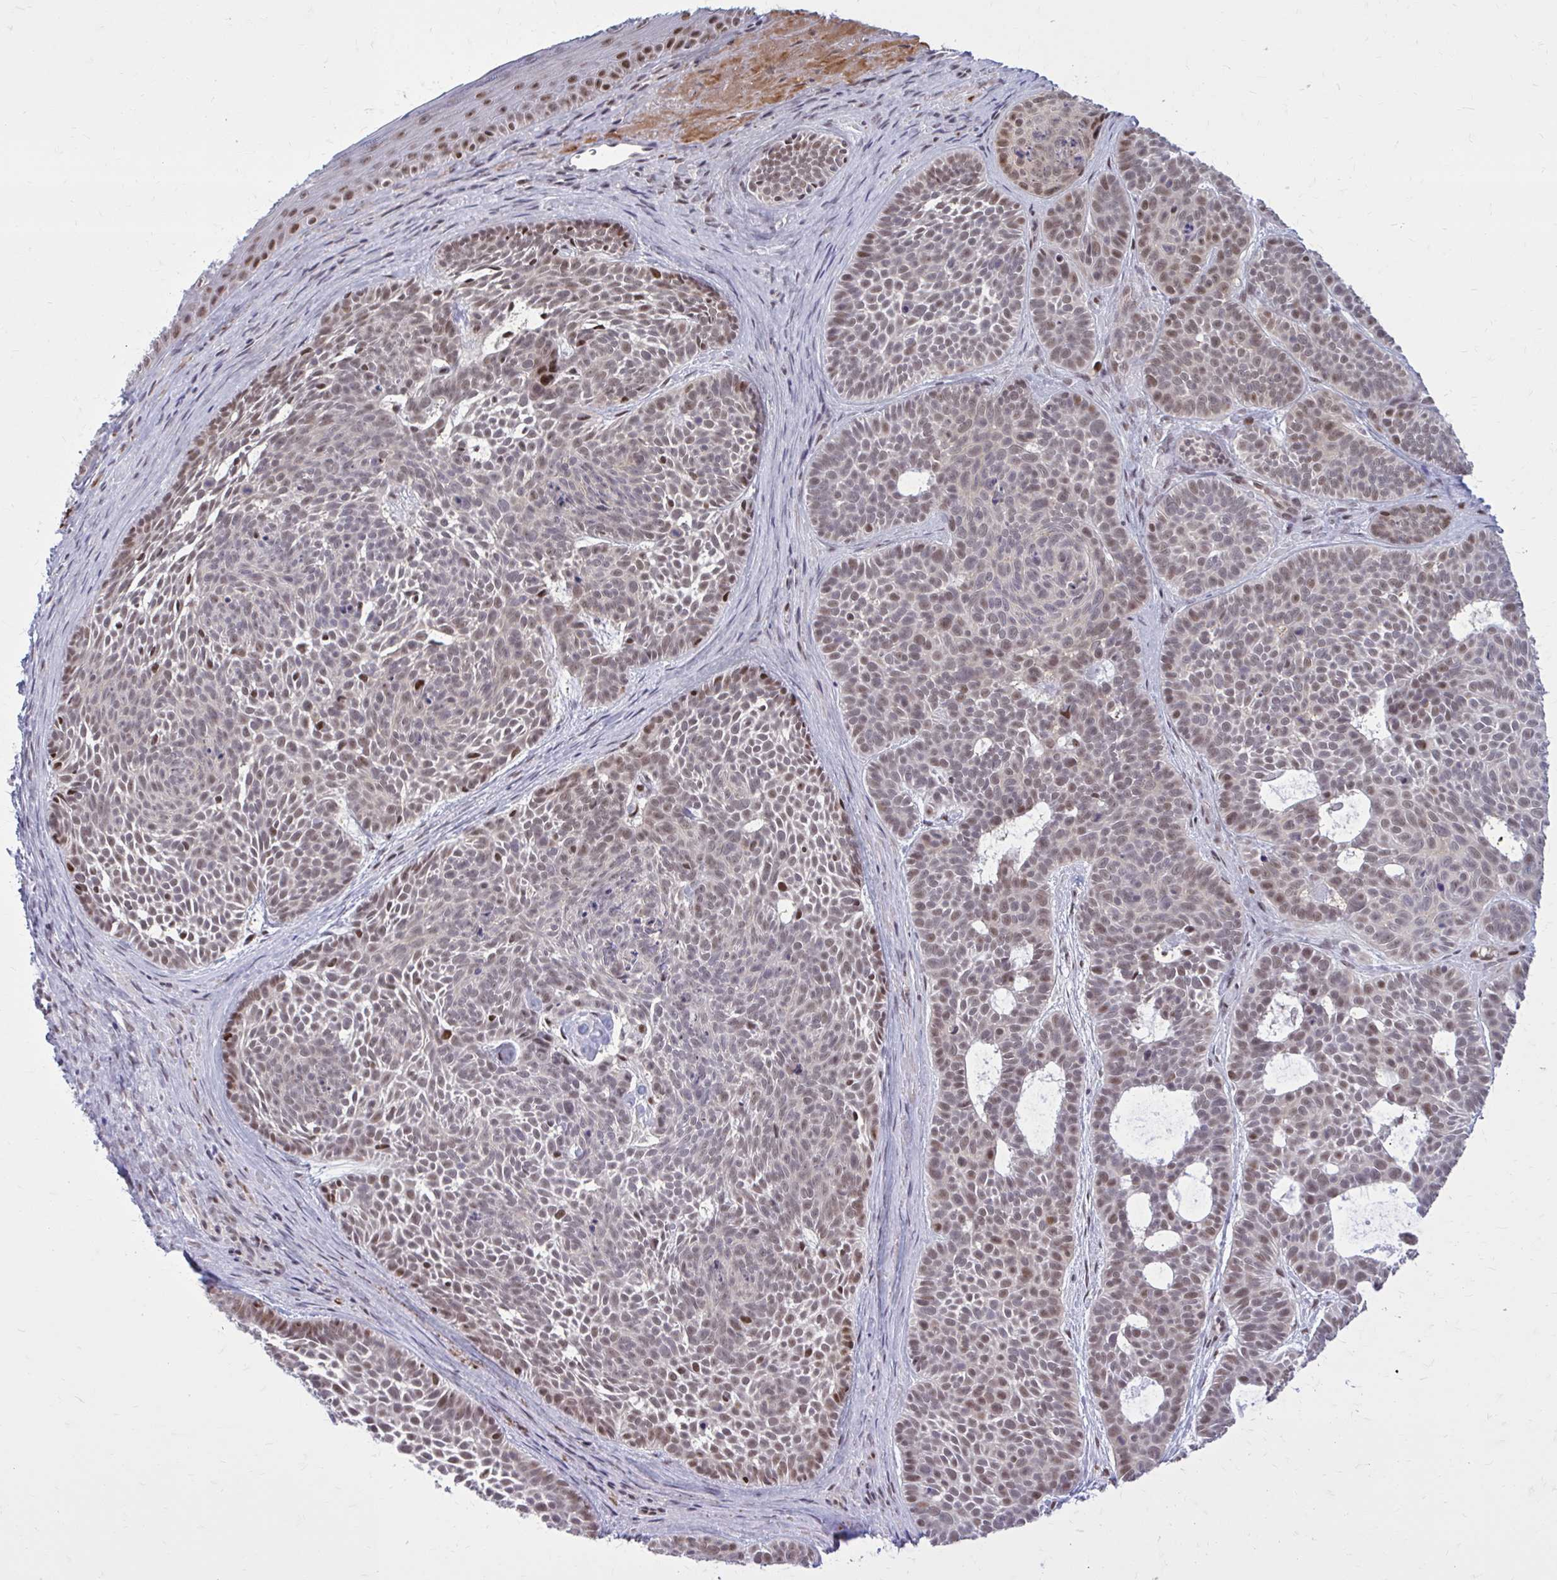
{"staining": {"intensity": "weak", "quantity": "25%-75%", "location": "nuclear"}, "tissue": "skin cancer", "cell_type": "Tumor cells", "image_type": "cancer", "snomed": [{"axis": "morphology", "description": "Basal cell carcinoma"}, {"axis": "topography", "description": "Skin"}], "caption": "Immunohistochemistry (IHC) staining of skin basal cell carcinoma, which demonstrates low levels of weak nuclear staining in approximately 25%-75% of tumor cells indicating weak nuclear protein staining. The staining was performed using DAB (3,3'-diaminobenzidine) (brown) for protein detection and nuclei were counterstained in hematoxylin (blue).", "gene": "PSME4", "patient": {"sex": "male", "age": 81}}